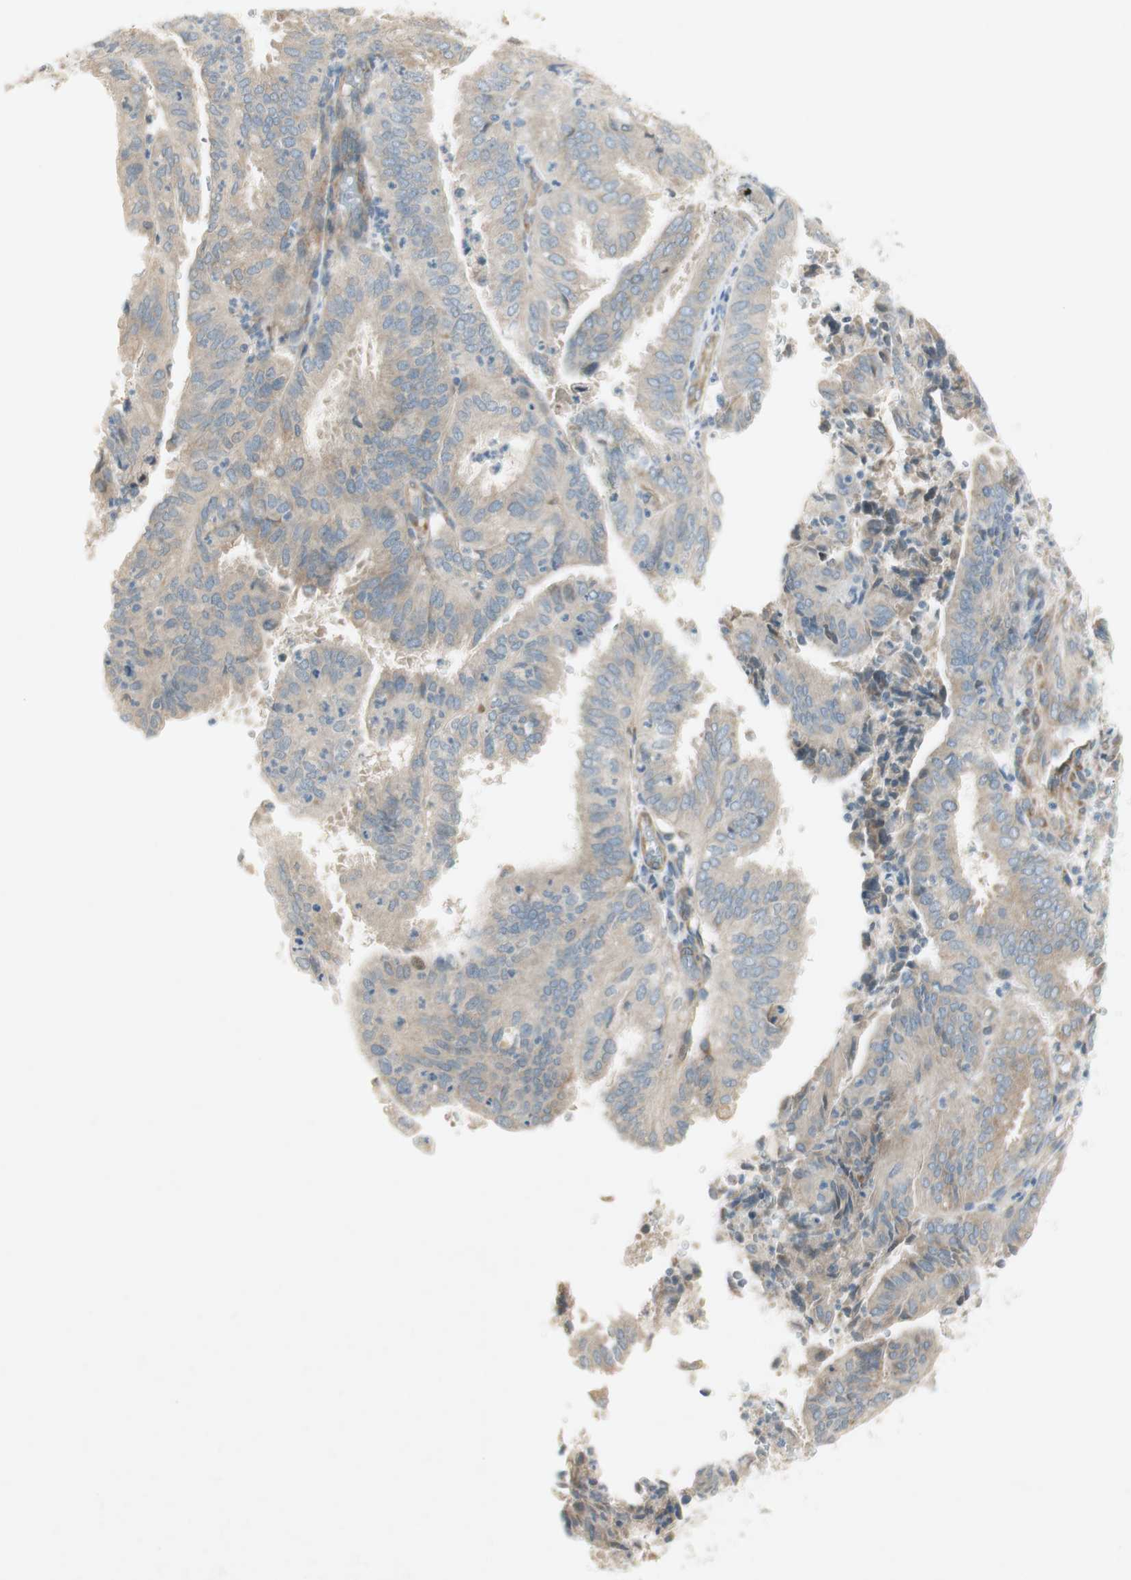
{"staining": {"intensity": "weak", "quantity": "25%-75%", "location": "cytoplasmic/membranous"}, "tissue": "endometrial cancer", "cell_type": "Tumor cells", "image_type": "cancer", "snomed": [{"axis": "morphology", "description": "Adenocarcinoma, NOS"}, {"axis": "topography", "description": "Uterus"}], "caption": "Endometrial cancer tissue displays weak cytoplasmic/membranous staining in approximately 25%-75% of tumor cells (IHC, brightfield microscopy, high magnification).", "gene": "STON1-GTF2A1L", "patient": {"sex": "female", "age": 60}}